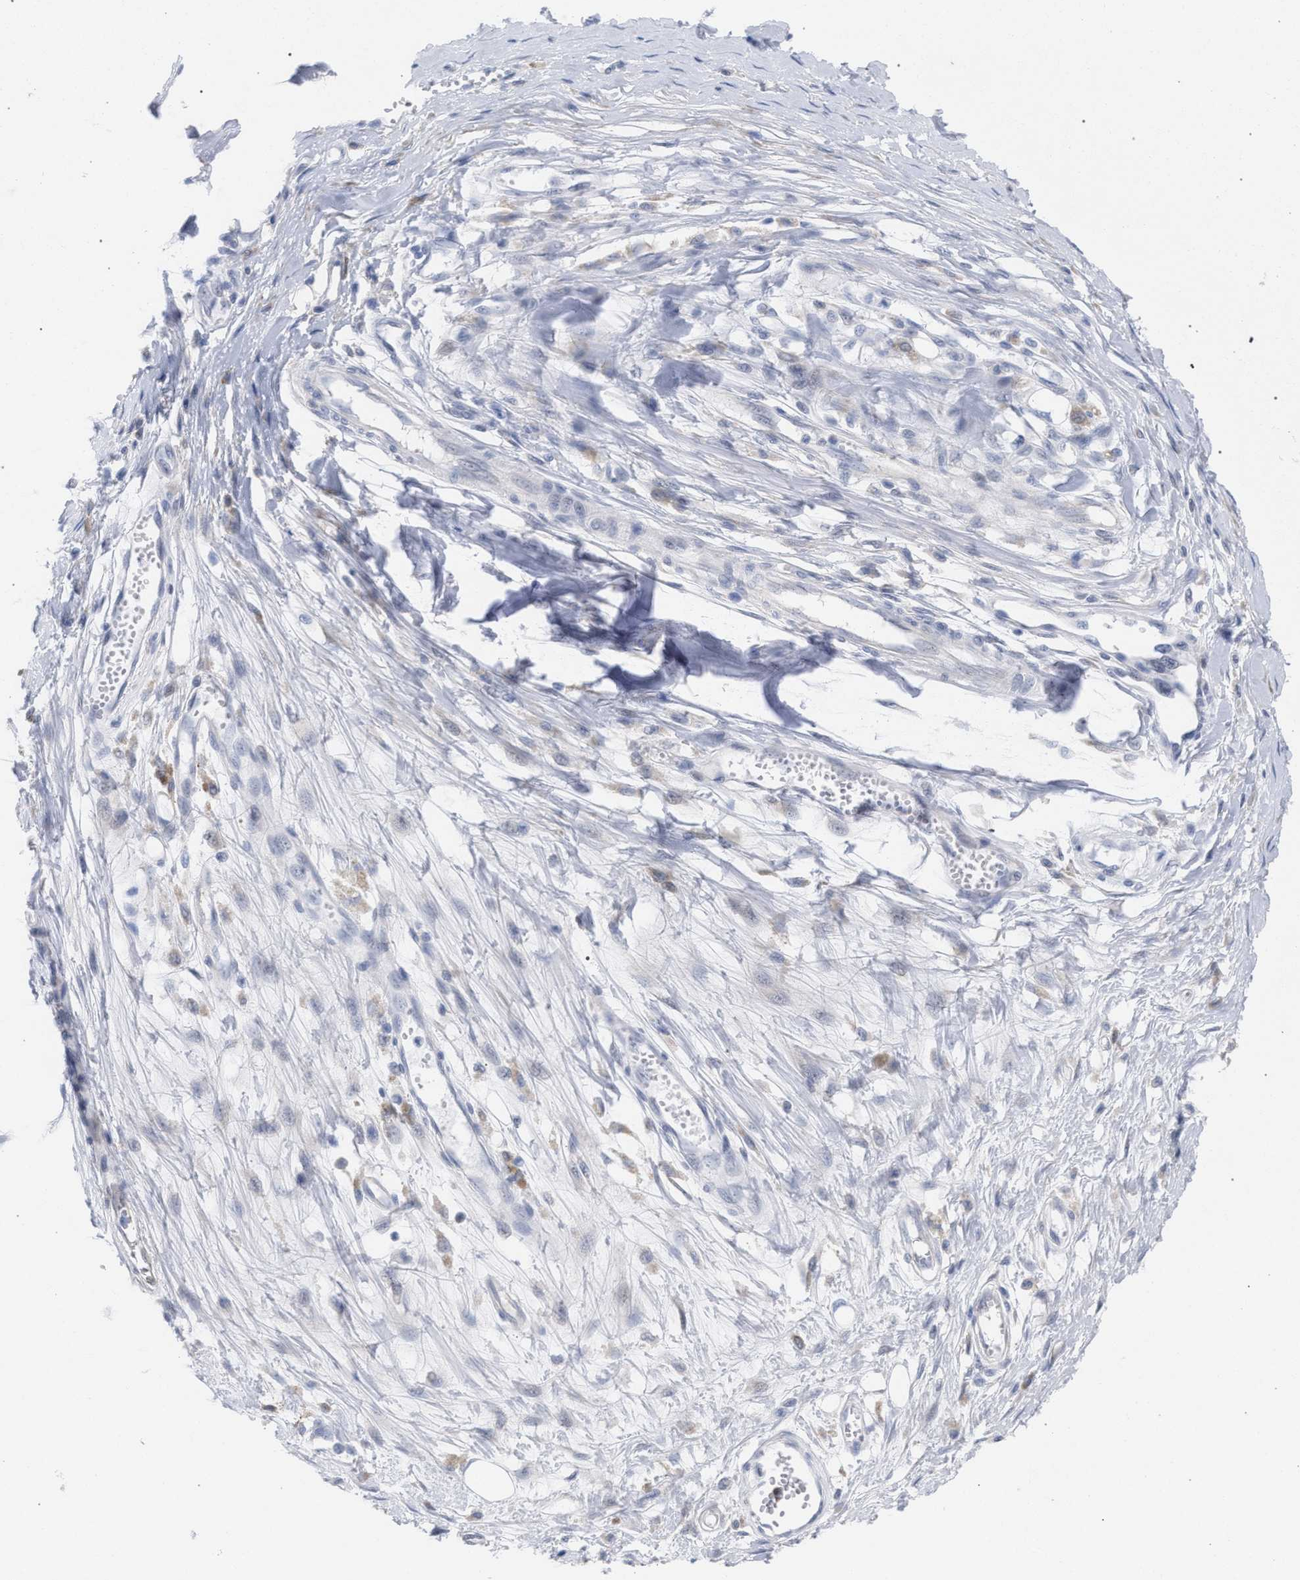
{"staining": {"intensity": "negative", "quantity": "none", "location": "none"}, "tissue": "melanoma", "cell_type": "Tumor cells", "image_type": "cancer", "snomed": [{"axis": "morphology", "description": "Malignant melanoma, Metastatic site"}, {"axis": "topography", "description": "Lymph node"}], "caption": "Tumor cells show no significant protein expression in malignant melanoma (metastatic site).", "gene": "FHOD3", "patient": {"sex": "male", "age": 59}}